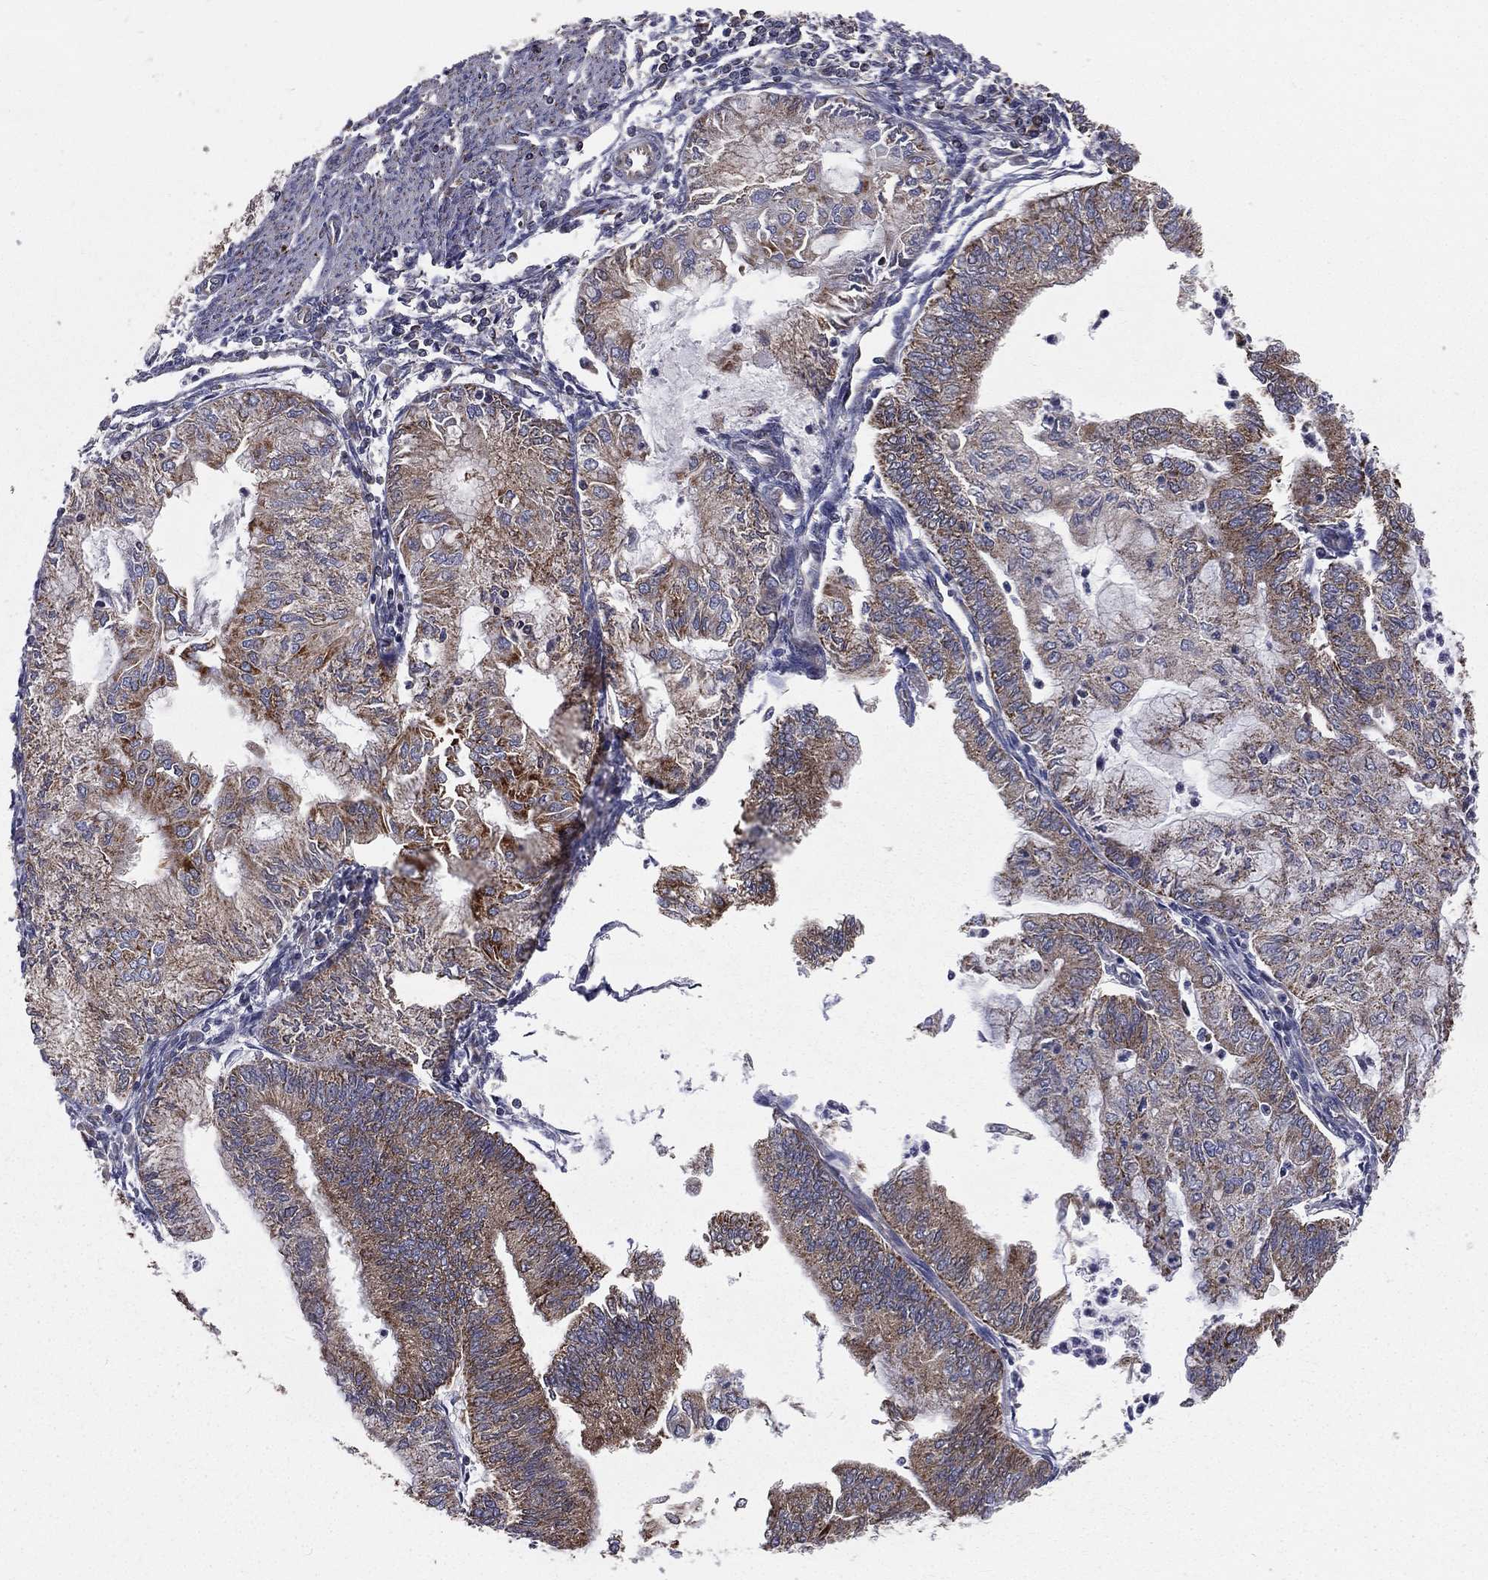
{"staining": {"intensity": "moderate", "quantity": "25%-75%", "location": "cytoplasmic/membranous"}, "tissue": "endometrial cancer", "cell_type": "Tumor cells", "image_type": "cancer", "snomed": [{"axis": "morphology", "description": "Adenocarcinoma, NOS"}, {"axis": "topography", "description": "Endometrium"}], "caption": "This photomicrograph displays immunohistochemistry staining of human endometrial cancer (adenocarcinoma), with medium moderate cytoplasmic/membranous staining in about 25%-75% of tumor cells.", "gene": "HADH", "patient": {"sex": "female", "age": 59}}